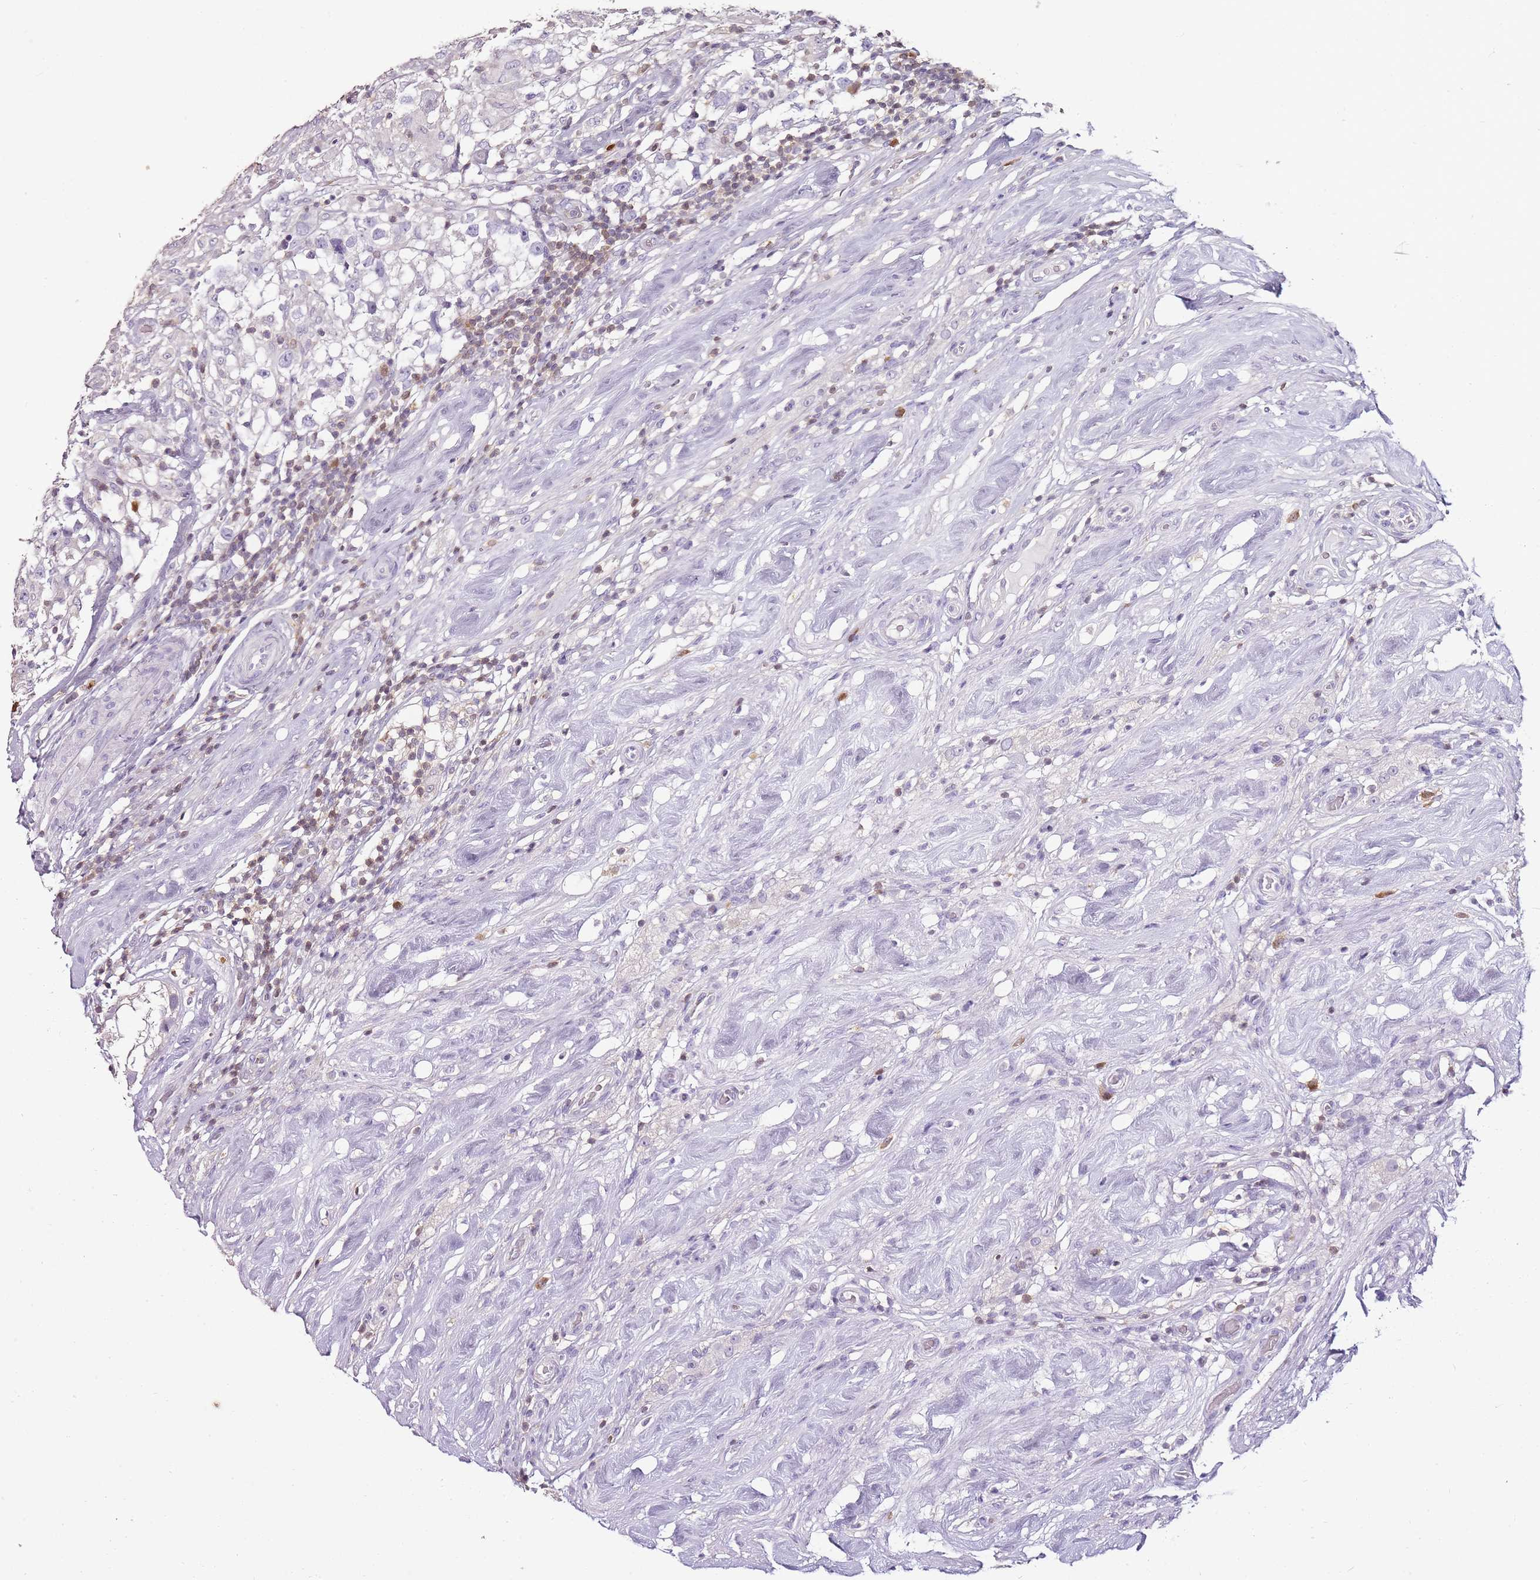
{"staining": {"intensity": "negative", "quantity": "none", "location": "none"}, "tissue": "testis cancer", "cell_type": "Tumor cells", "image_type": "cancer", "snomed": [{"axis": "morphology", "description": "Seminoma, NOS"}, {"axis": "topography", "description": "Testis"}], "caption": "A photomicrograph of human testis cancer (seminoma) is negative for staining in tumor cells.", "gene": "ZBP1", "patient": {"sex": "male", "age": 46}}